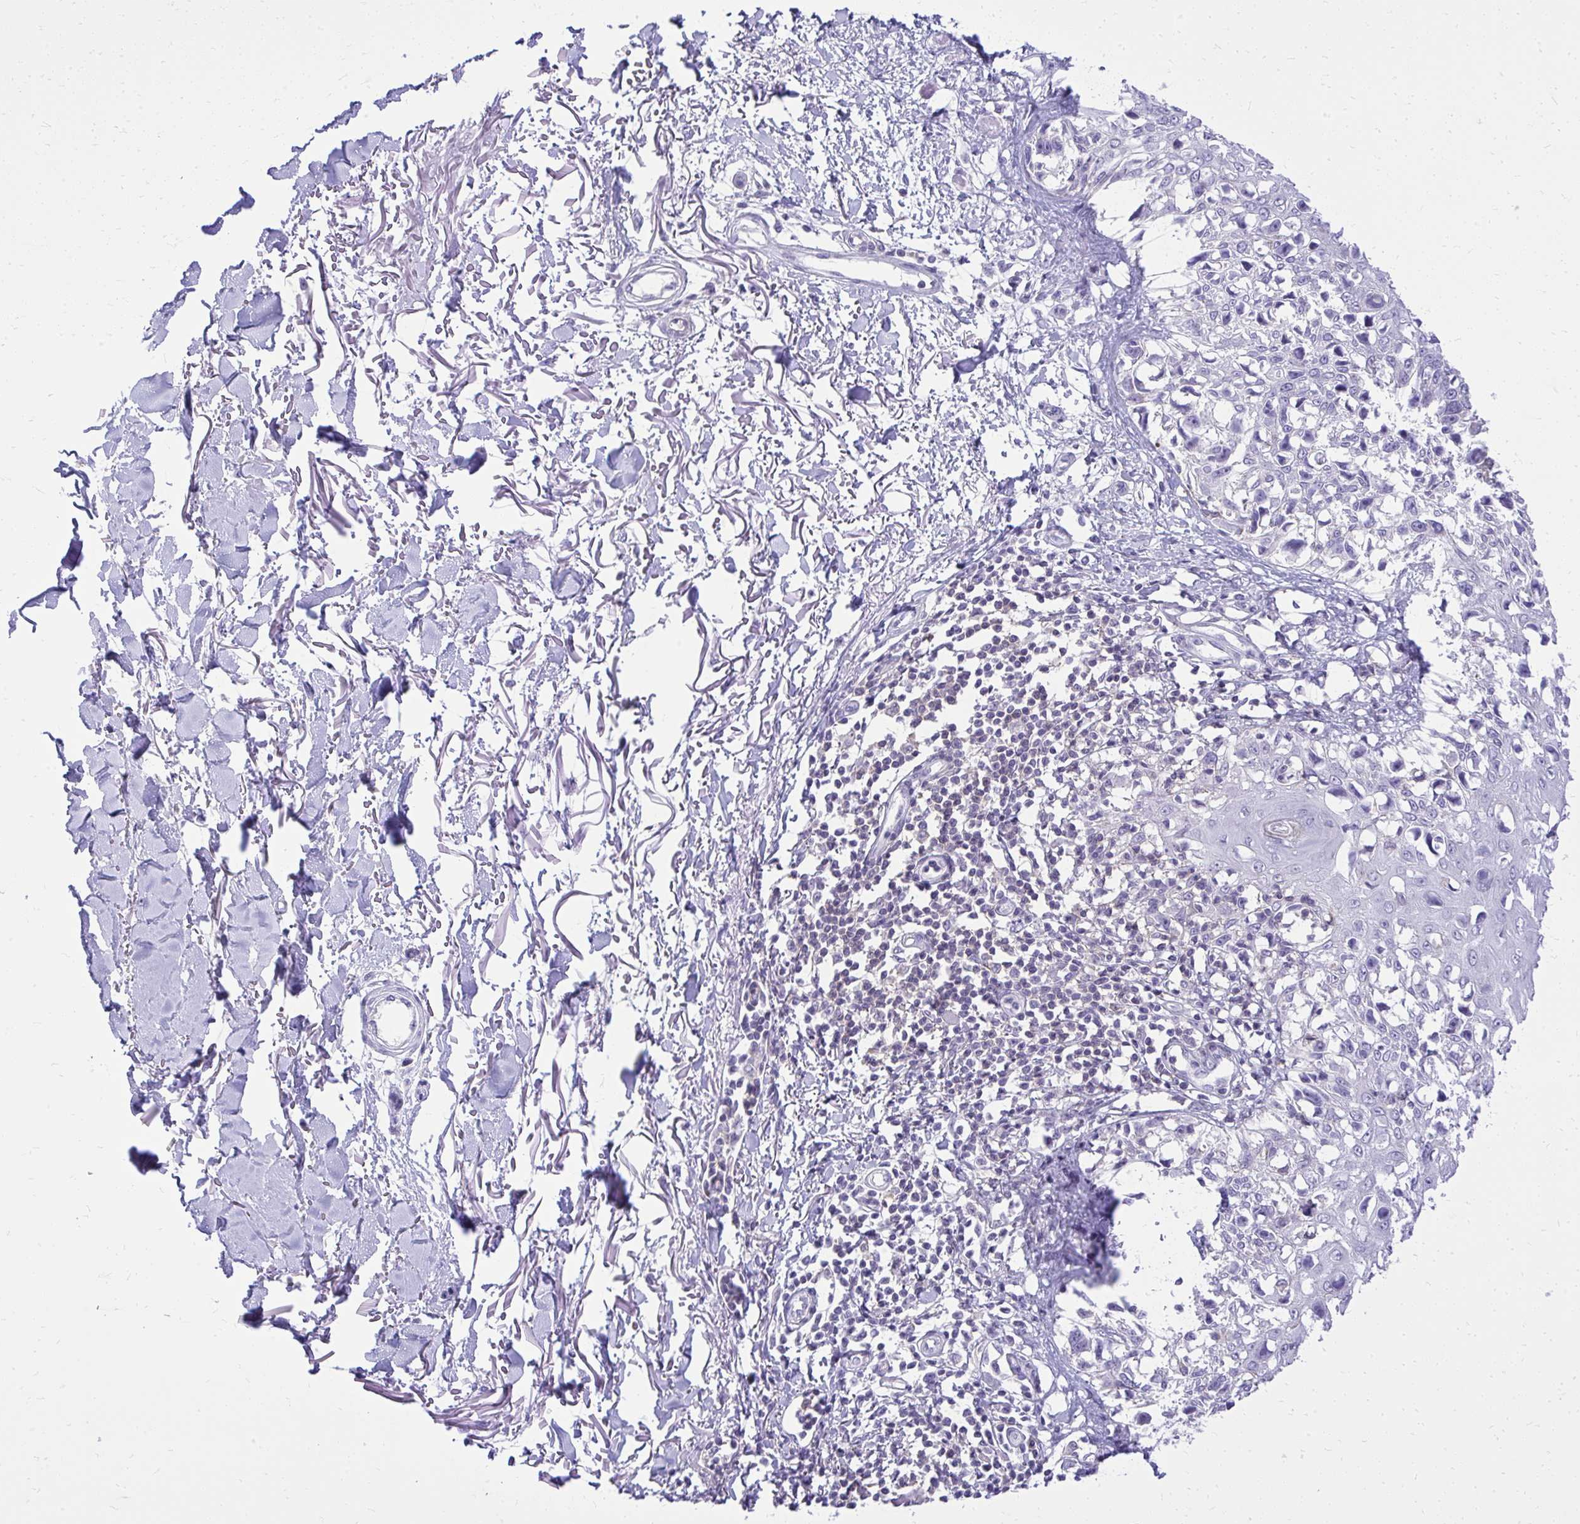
{"staining": {"intensity": "negative", "quantity": "none", "location": "none"}, "tissue": "melanoma", "cell_type": "Tumor cells", "image_type": "cancer", "snomed": [{"axis": "morphology", "description": "Malignant melanoma, NOS"}, {"axis": "topography", "description": "Skin"}], "caption": "An IHC image of malignant melanoma is shown. There is no staining in tumor cells of malignant melanoma. (DAB immunohistochemistry with hematoxylin counter stain).", "gene": "GPRIN3", "patient": {"sex": "male", "age": 73}}